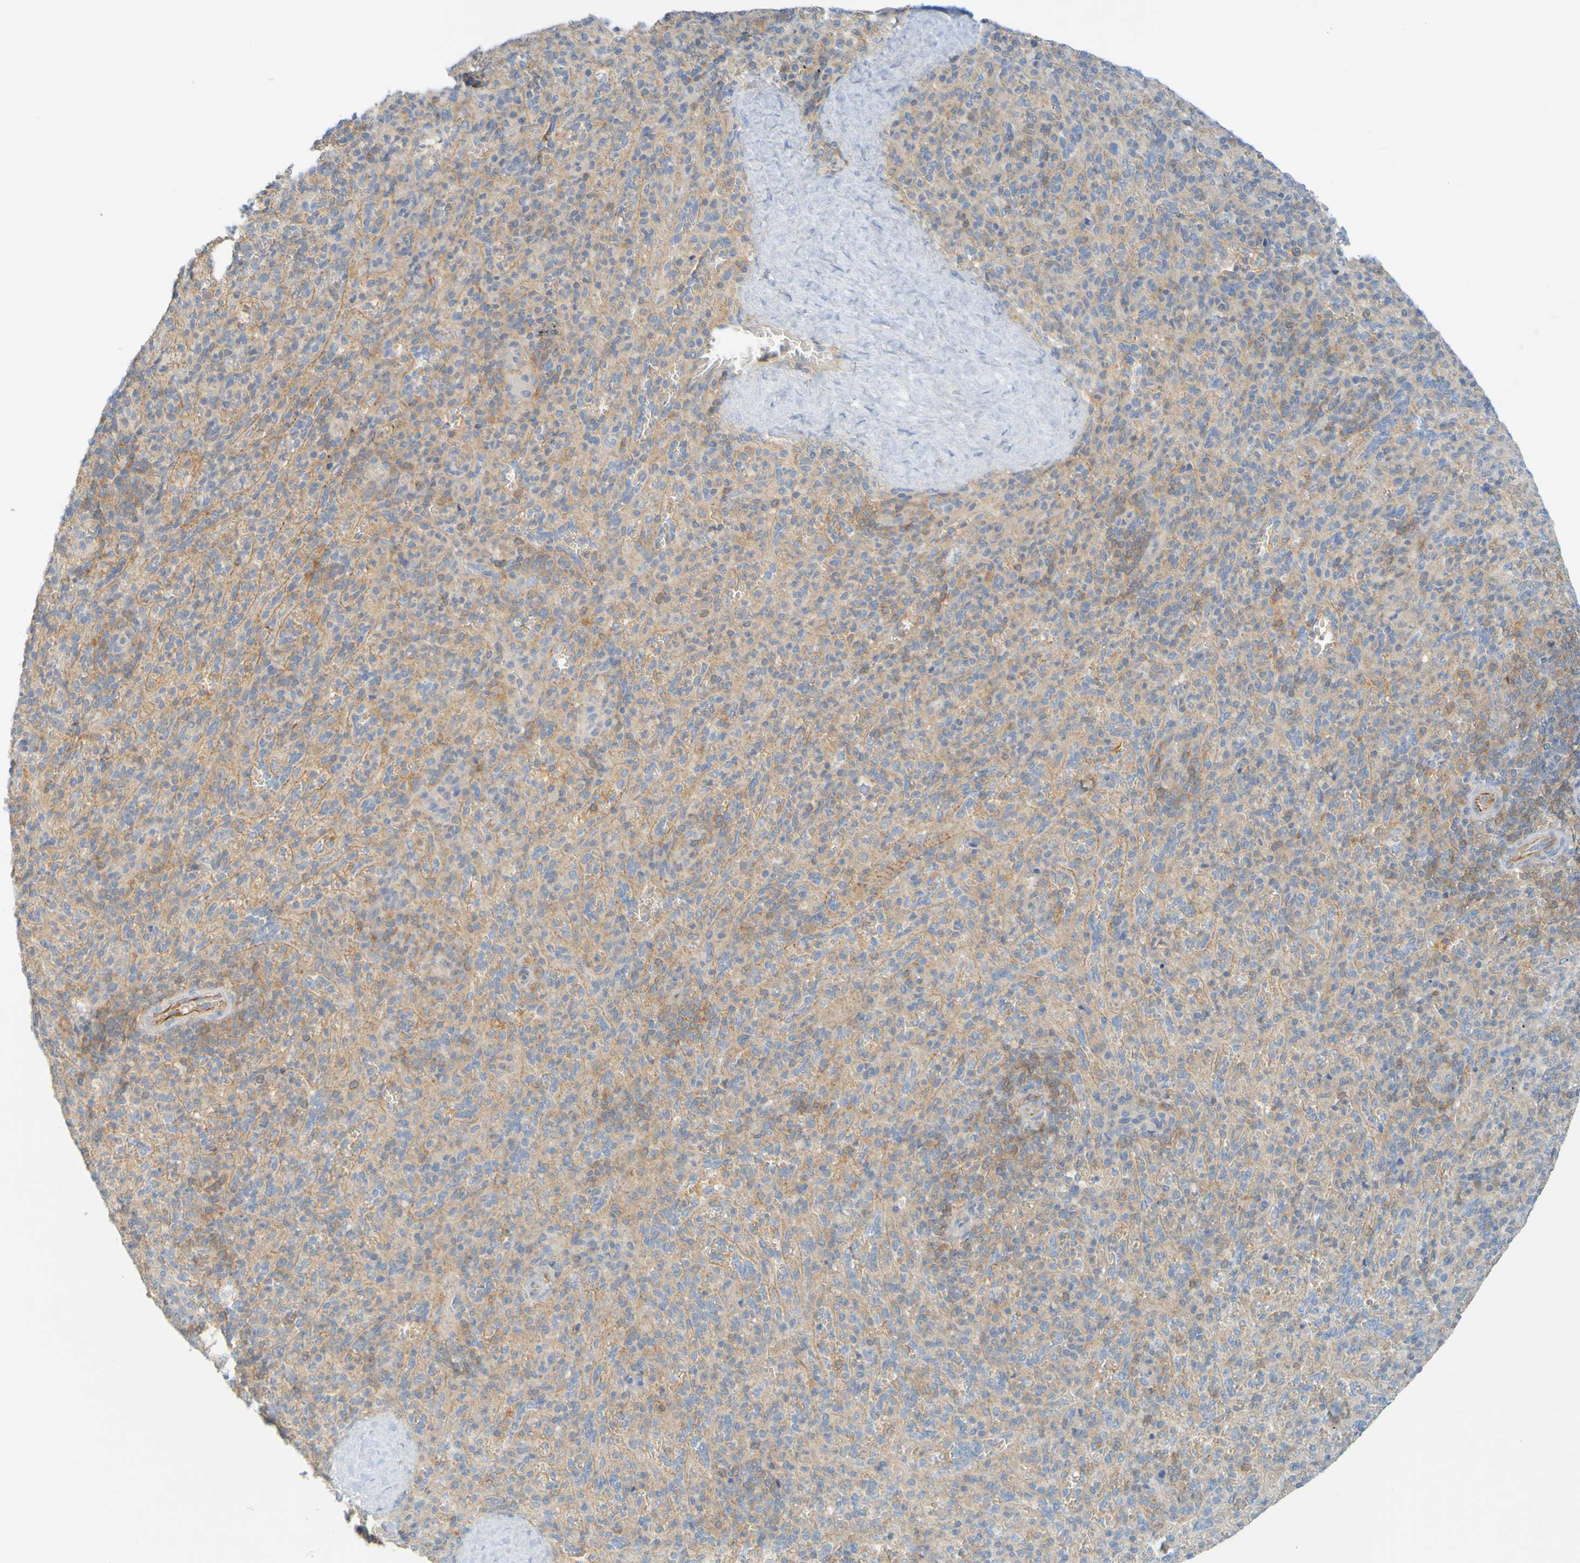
{"staining": {"intensity": "weak", "quantity": "25%-75%", "location": "cytoplasmic/membranous"}, "tissue": "spleen", "cell_type": "Cells in red pulp", "image_type": "normal", "snomed": [{"axis": "morphology", "description": "Normal tissue, NOS"}, {"axis": "topography", "description": "Spleen"}], "caption": "Spleen stained with immunohistochemistry reveals weak cytoplasmic/membranous expression in about 25%-75% of cells in red pulp.", "gene": "APPL1", "patient": {"sex": "male", "age": 36}}